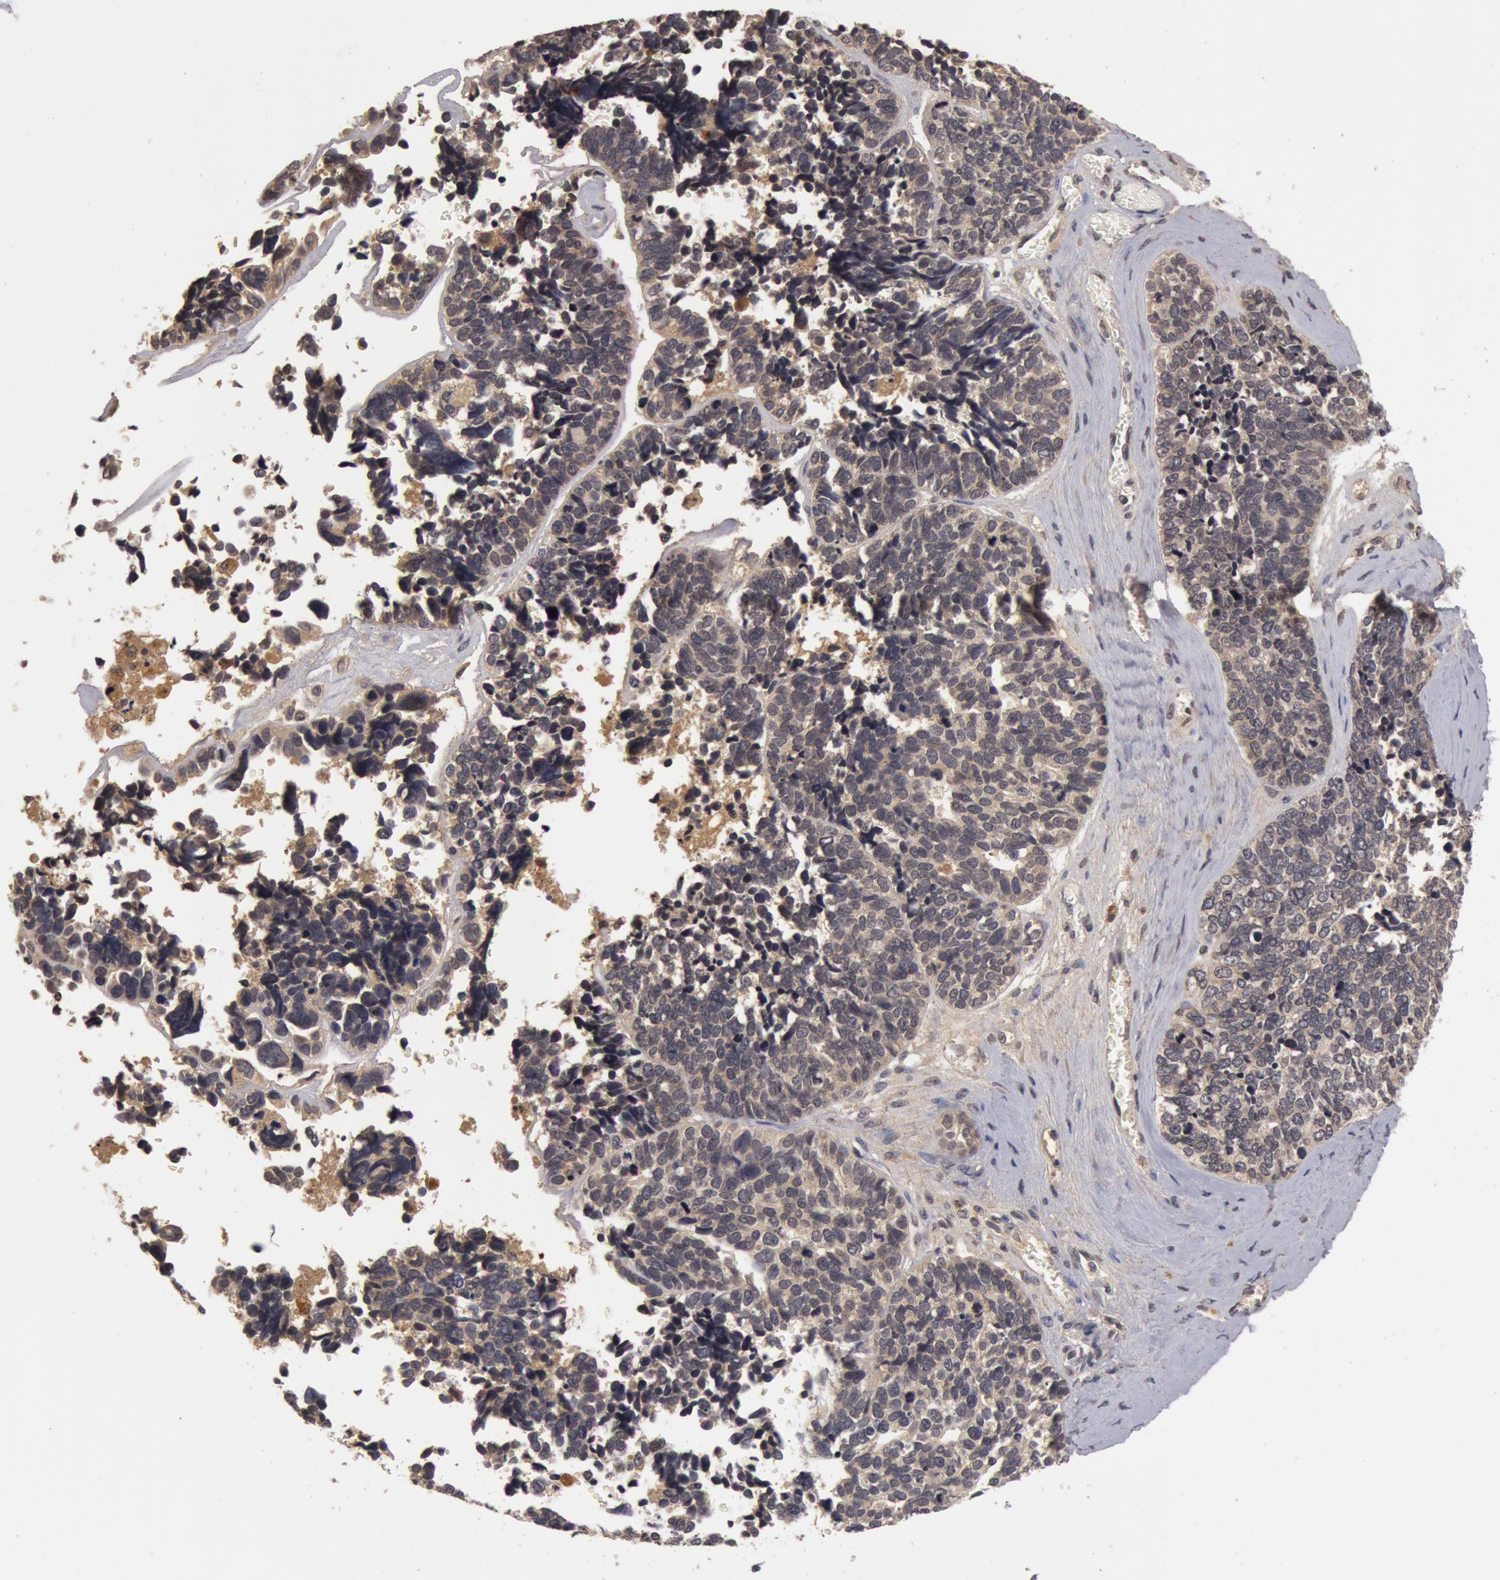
{"staining": {"intensity": "weak", "quantity": ">75%", "location": "cytoplasmic/membranous"}, "tissue": "ovarian cancer", "cell_type": "Tumor cells", "image_type": "cancer", "snomed": [{"axis": "morphology", "description": "Cystadenocarcinoma, serous, NOS"}, {"axis": "topography", "description": "Ovary"}], "caption": "A high-resolution histopathology image shows IHC staining of ovarian cancer (serous cystadenocarcinoma), which shows weak cytoplasmic/membranous positivity in approximately >75% of tumor cells. (brown staining indicates protein expression, while blue staining denotes nuclei).", "gene": "BCHE", "patient": {"sex": "female", "age": 77}}